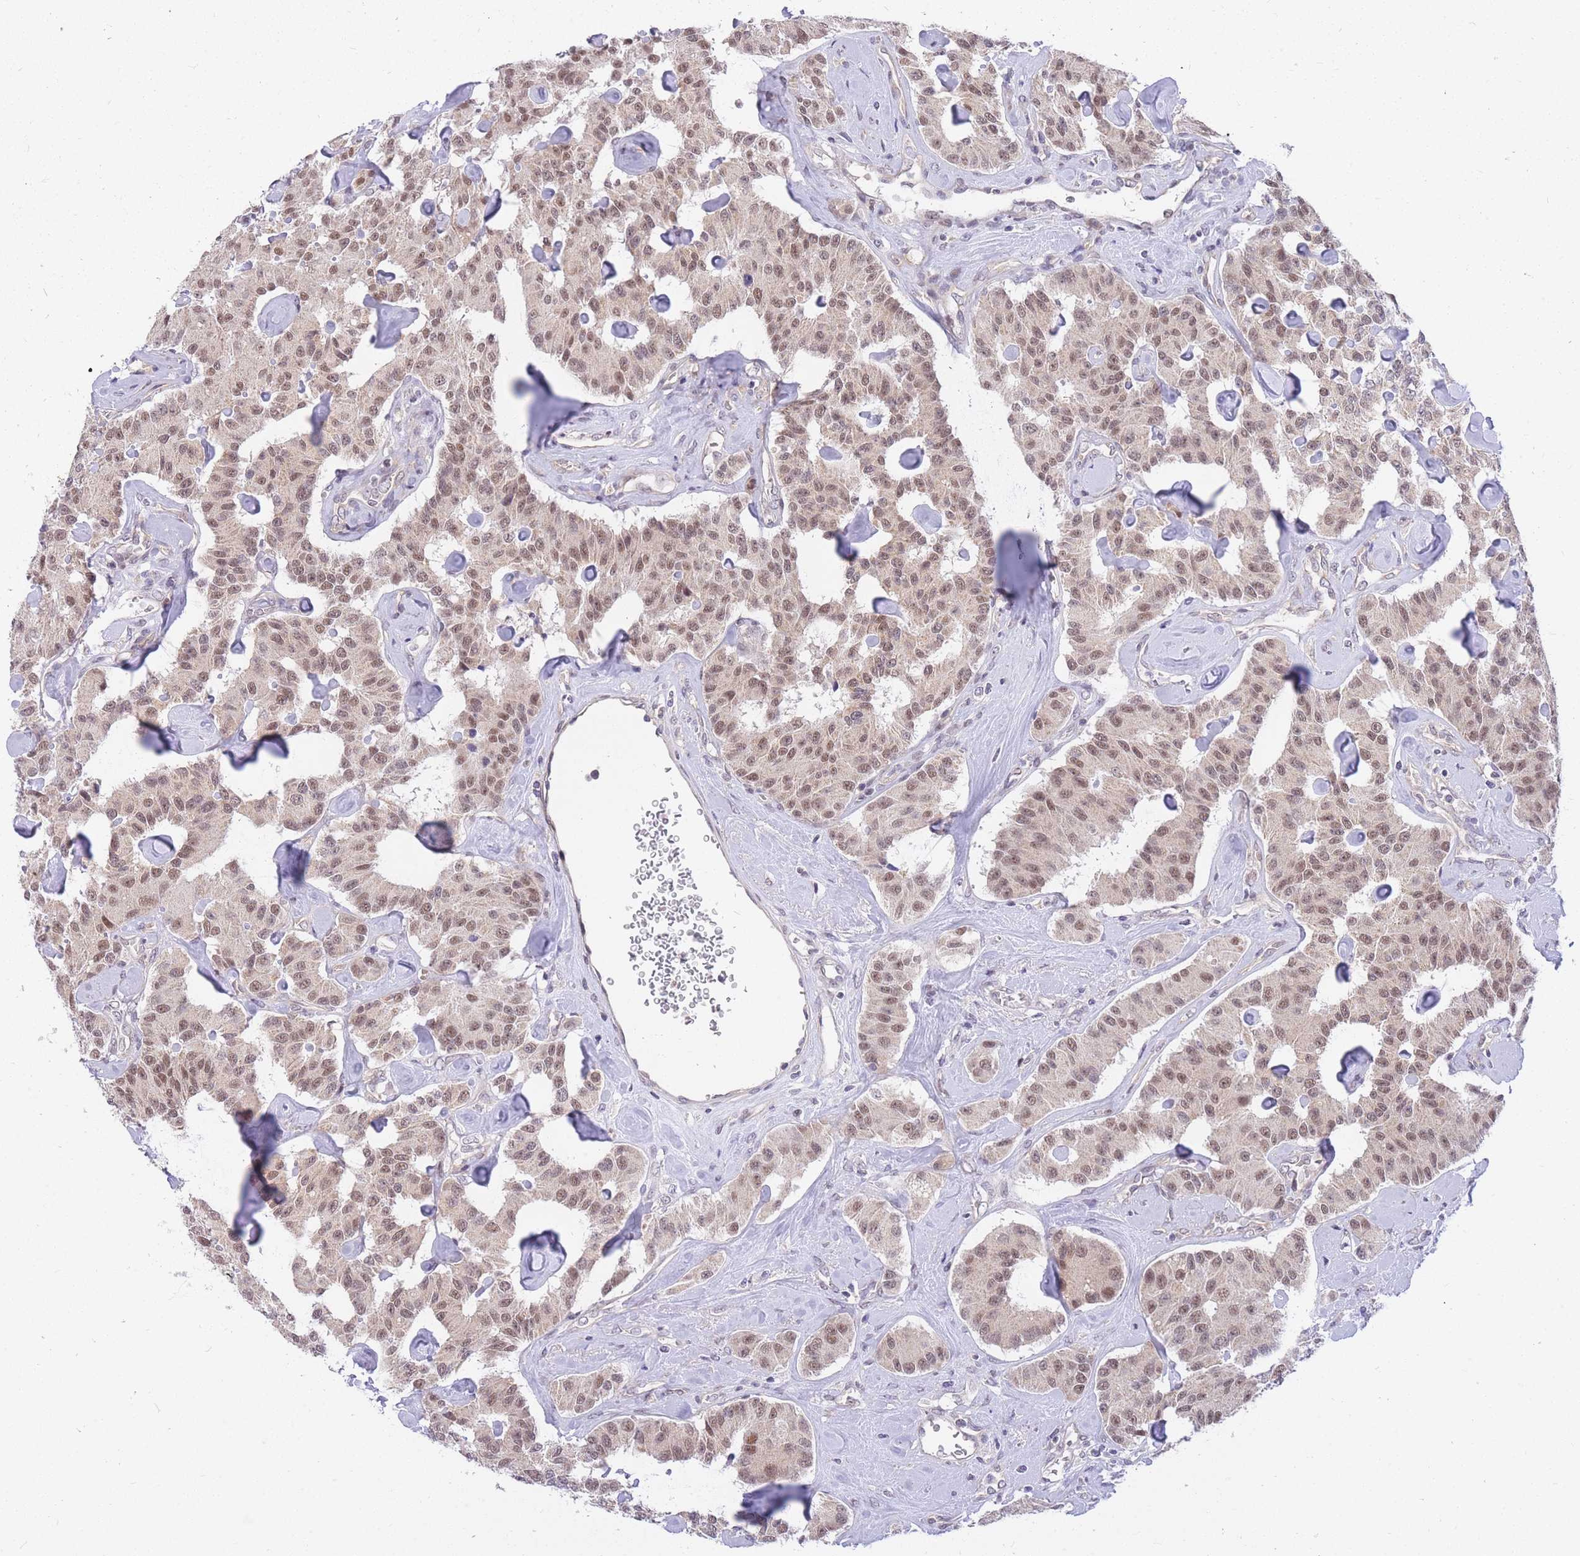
{"staining": {"intensity": "moderate", "quantity": ">75%", "location": "nuclear"}, "tissue": "carcinoid", "cell_type": "Tumor cells", "image_type": "cancer", "snomed": [{"axis": "morphology", "description": "Carcinoid, malignant, NOS"}, {"axis": "topography", "description": "Pancreas"}], "caption": "Carcinoid (malignant) was stained to show a protein in brown. There is medium levels of moderate nuclear staining in approximately >75% of tumor cells.", "gene": "MINDY2", "patient": {"sex": "male", "age": 41}}